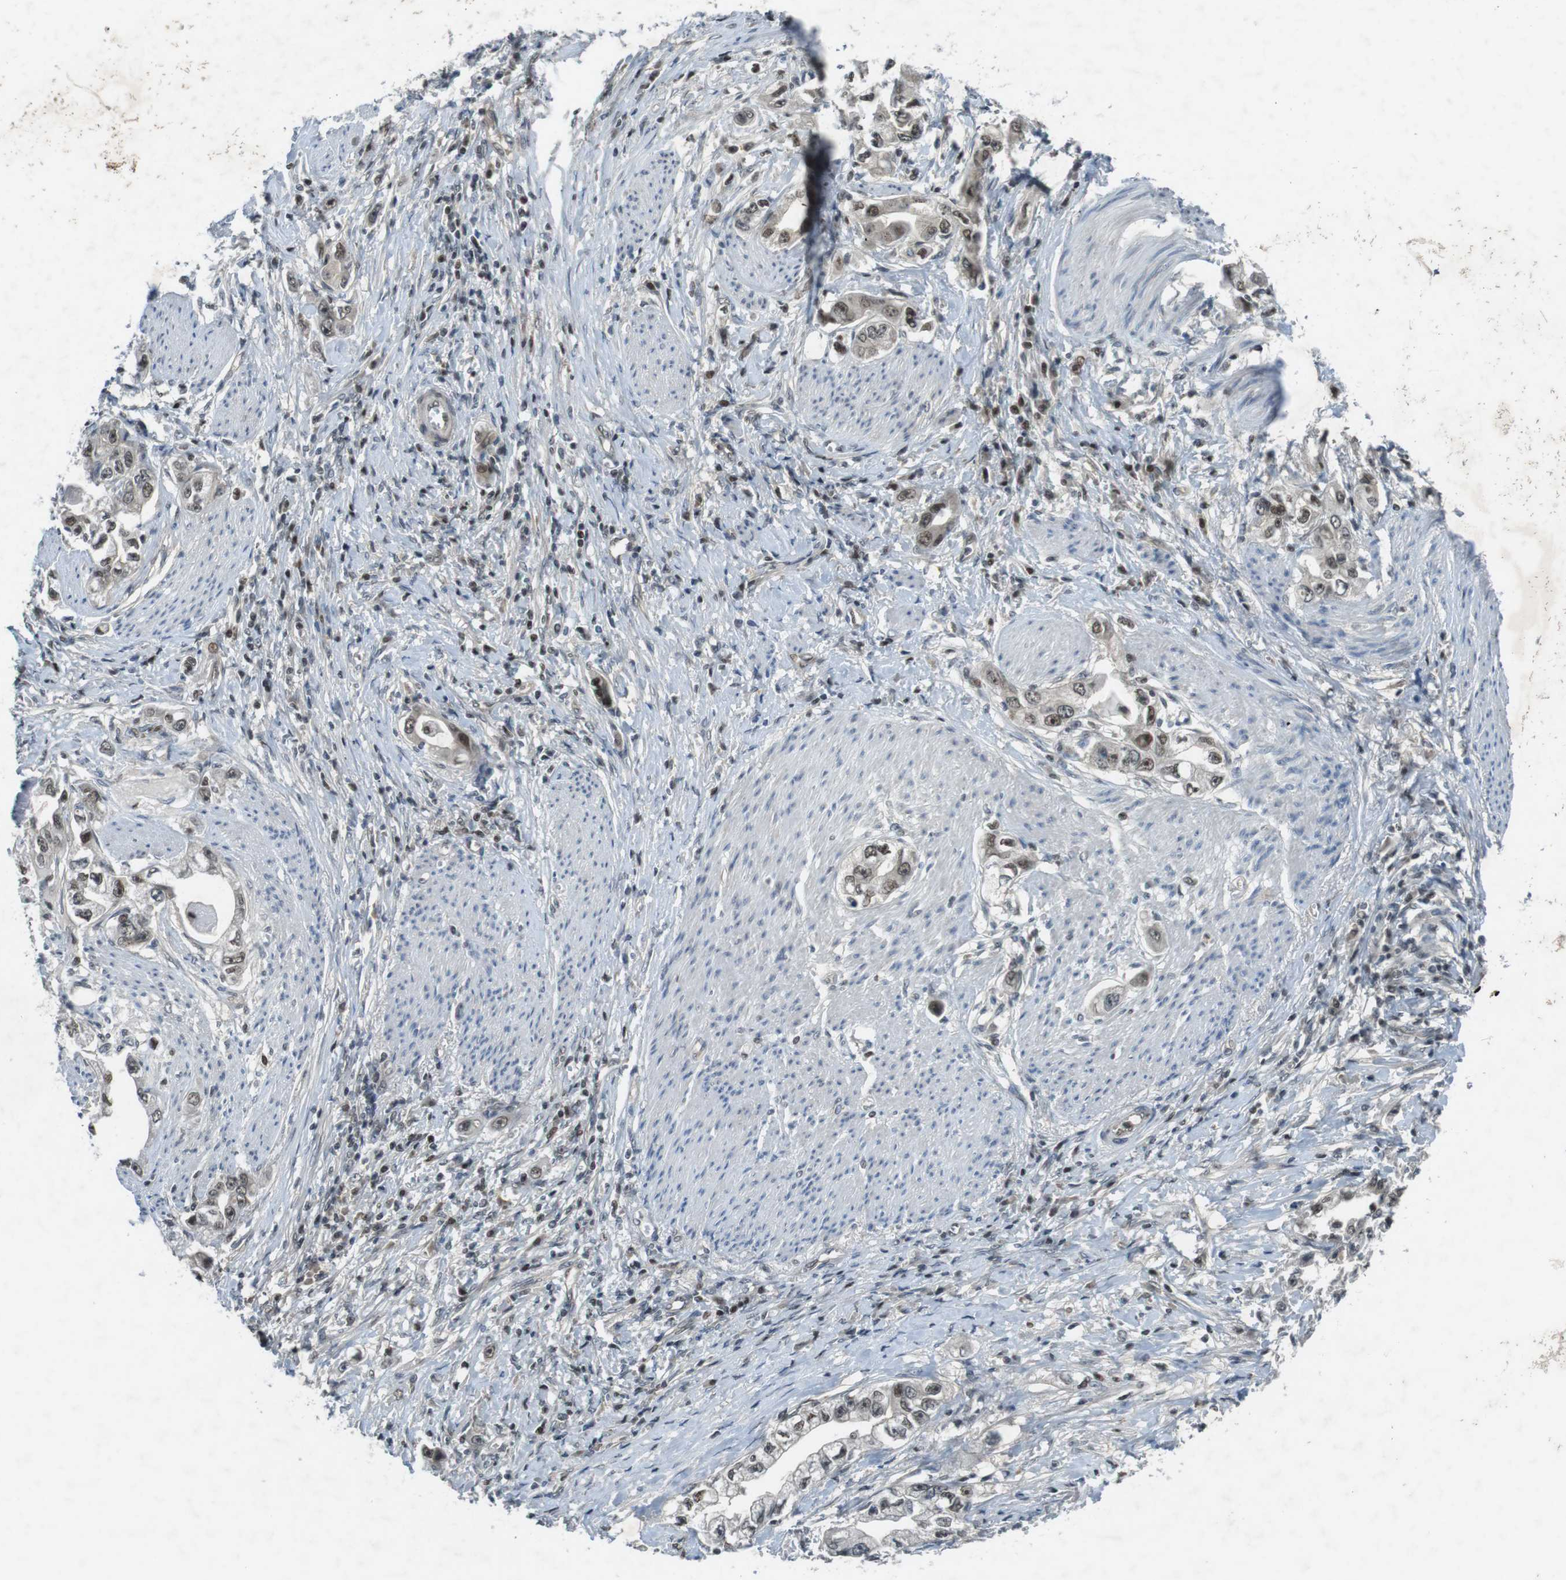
{"staining": {"intensity": "moderate", "quantity": ">75%", "location": "nuclear"}, "tissue": "stomach cancer", "cell_type": "Tumor cells", "image_type": "cancer", "snomed": [{"axis": "morphology", "description": "Adenocarcinoma, NOS"}, {"axis": "topography", "description": "Stomach, lower"}], "caption": "Immunohistochemical staining of human stomach cancer displays medium levels of moderate nuclear expression in approximately >75% of tumor cells.", "gene": "MAPKAPK5", "patient": {"sex": "female", "age": 93}}